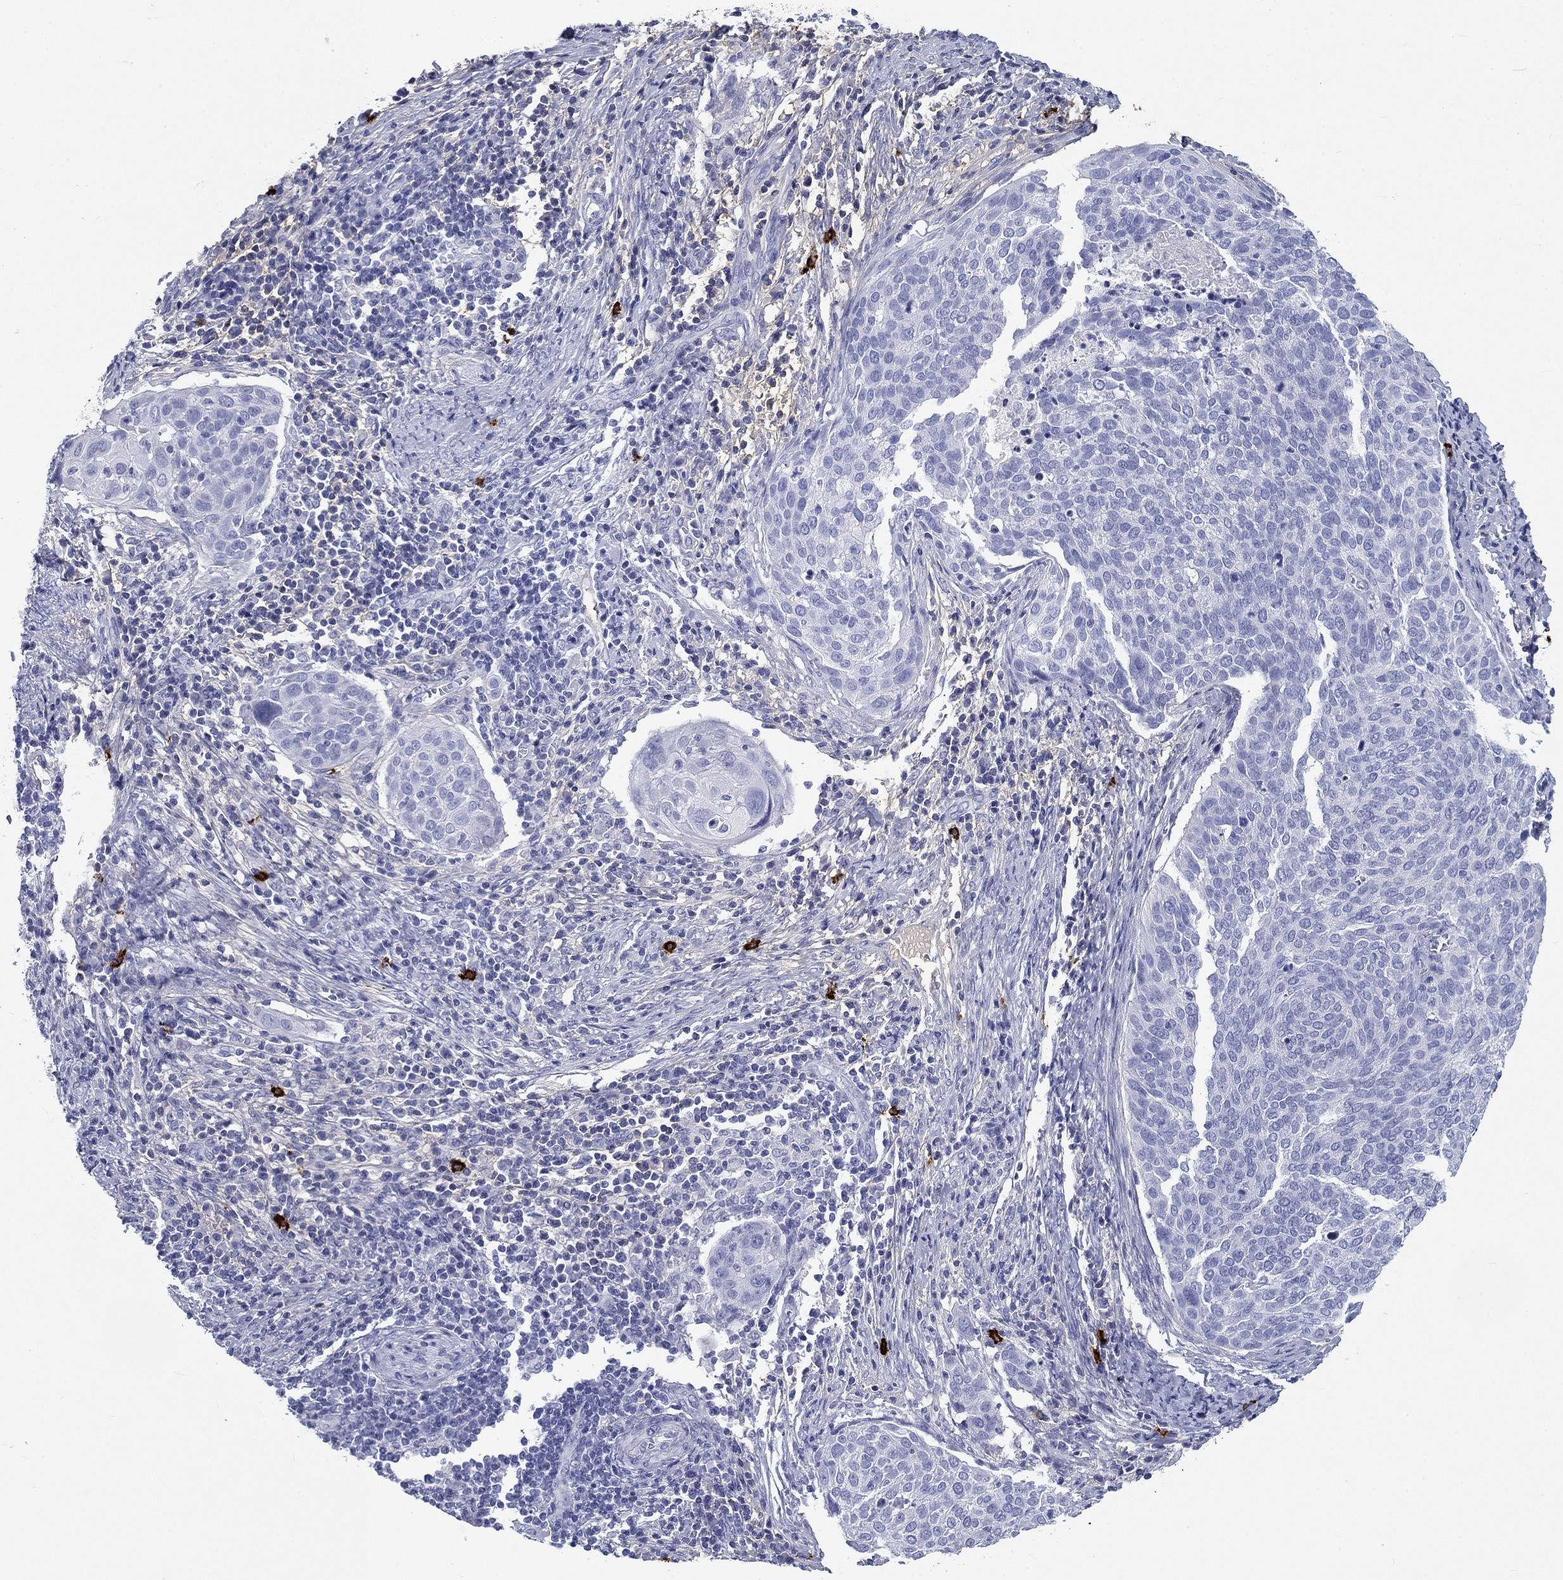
{"staining": {"intensity": "negative", "quantity": "none", "location": "none"}, "tissue": "cervical cancer", "cell_type": "Tumor cells", "image_type": "cancer", "snomed": [{"axis": "morphology", "description": "Squamous cell carcinoma, NOS"}, {"axis": "topography", "description": "Cervix"}], "caption": "Tumor cells are negative for protein expression in human cervical cancer.", "gene": "CD40LG", "patient": {"sex": "female", "age": 39}}